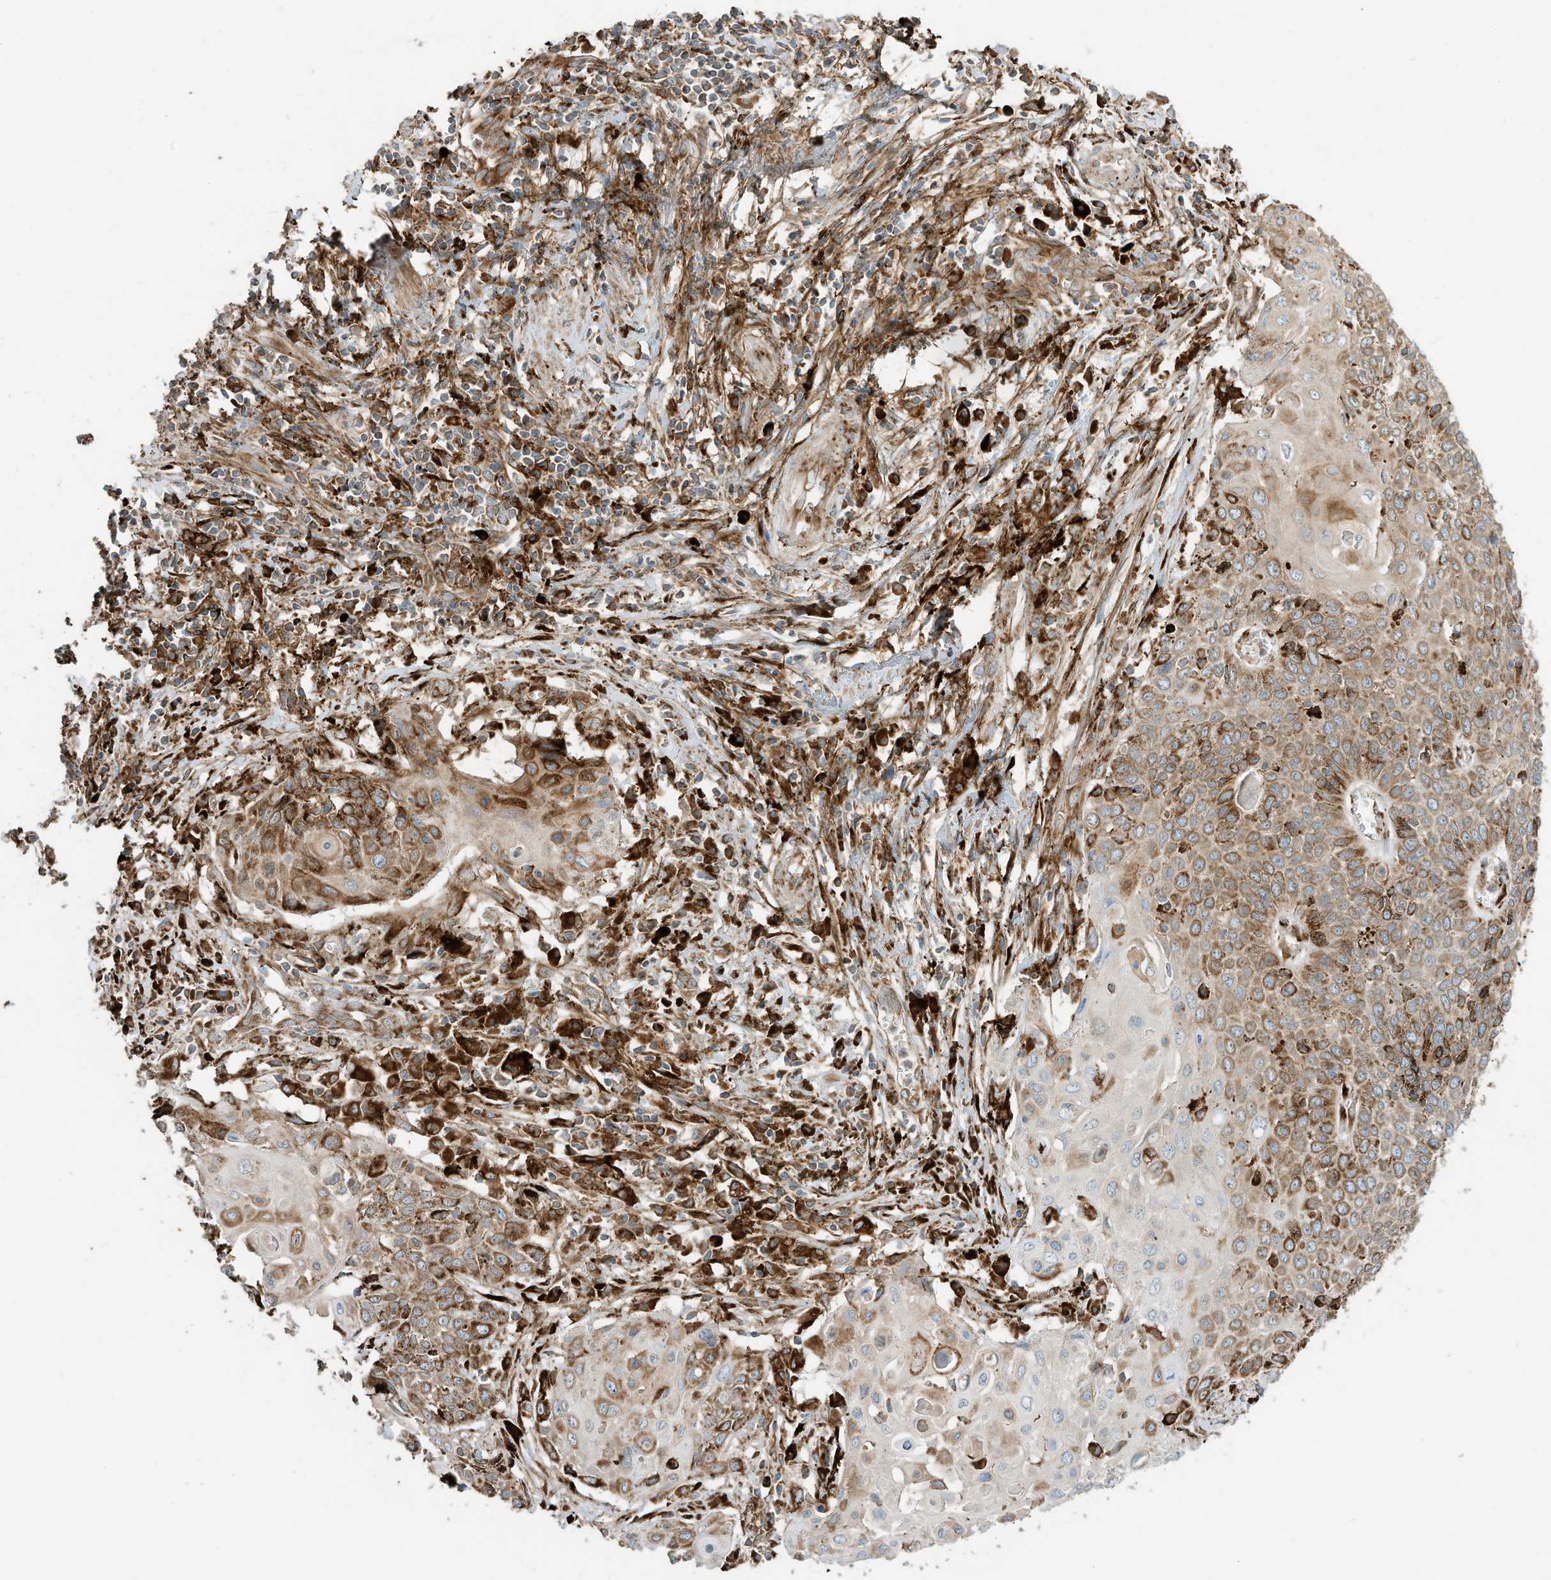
{"staining": {"intensity": "moderate", "quantity": ">75%", "location": "cytoplasmic/membranous"}, "tissue": "cervical cancer", "cell_type": "Tumor cells", "image_type": "cancer", "snomed": [{"axis": "morphology", "description": "Squamous cell carcinoma, NOS"}, {"axis": "topography", "description": "Cervix"}], "caption": "DAB (3,3'-diaminobenzidine) immunohistochemical staining of human cervical squamous cell carcinoma reveals moderate cytoplasmic/membranous protein expression in approximately >75% of tumor cells.", "gene": "TRNAU1AP", "patient": {"sex": "female", "age": 39}}